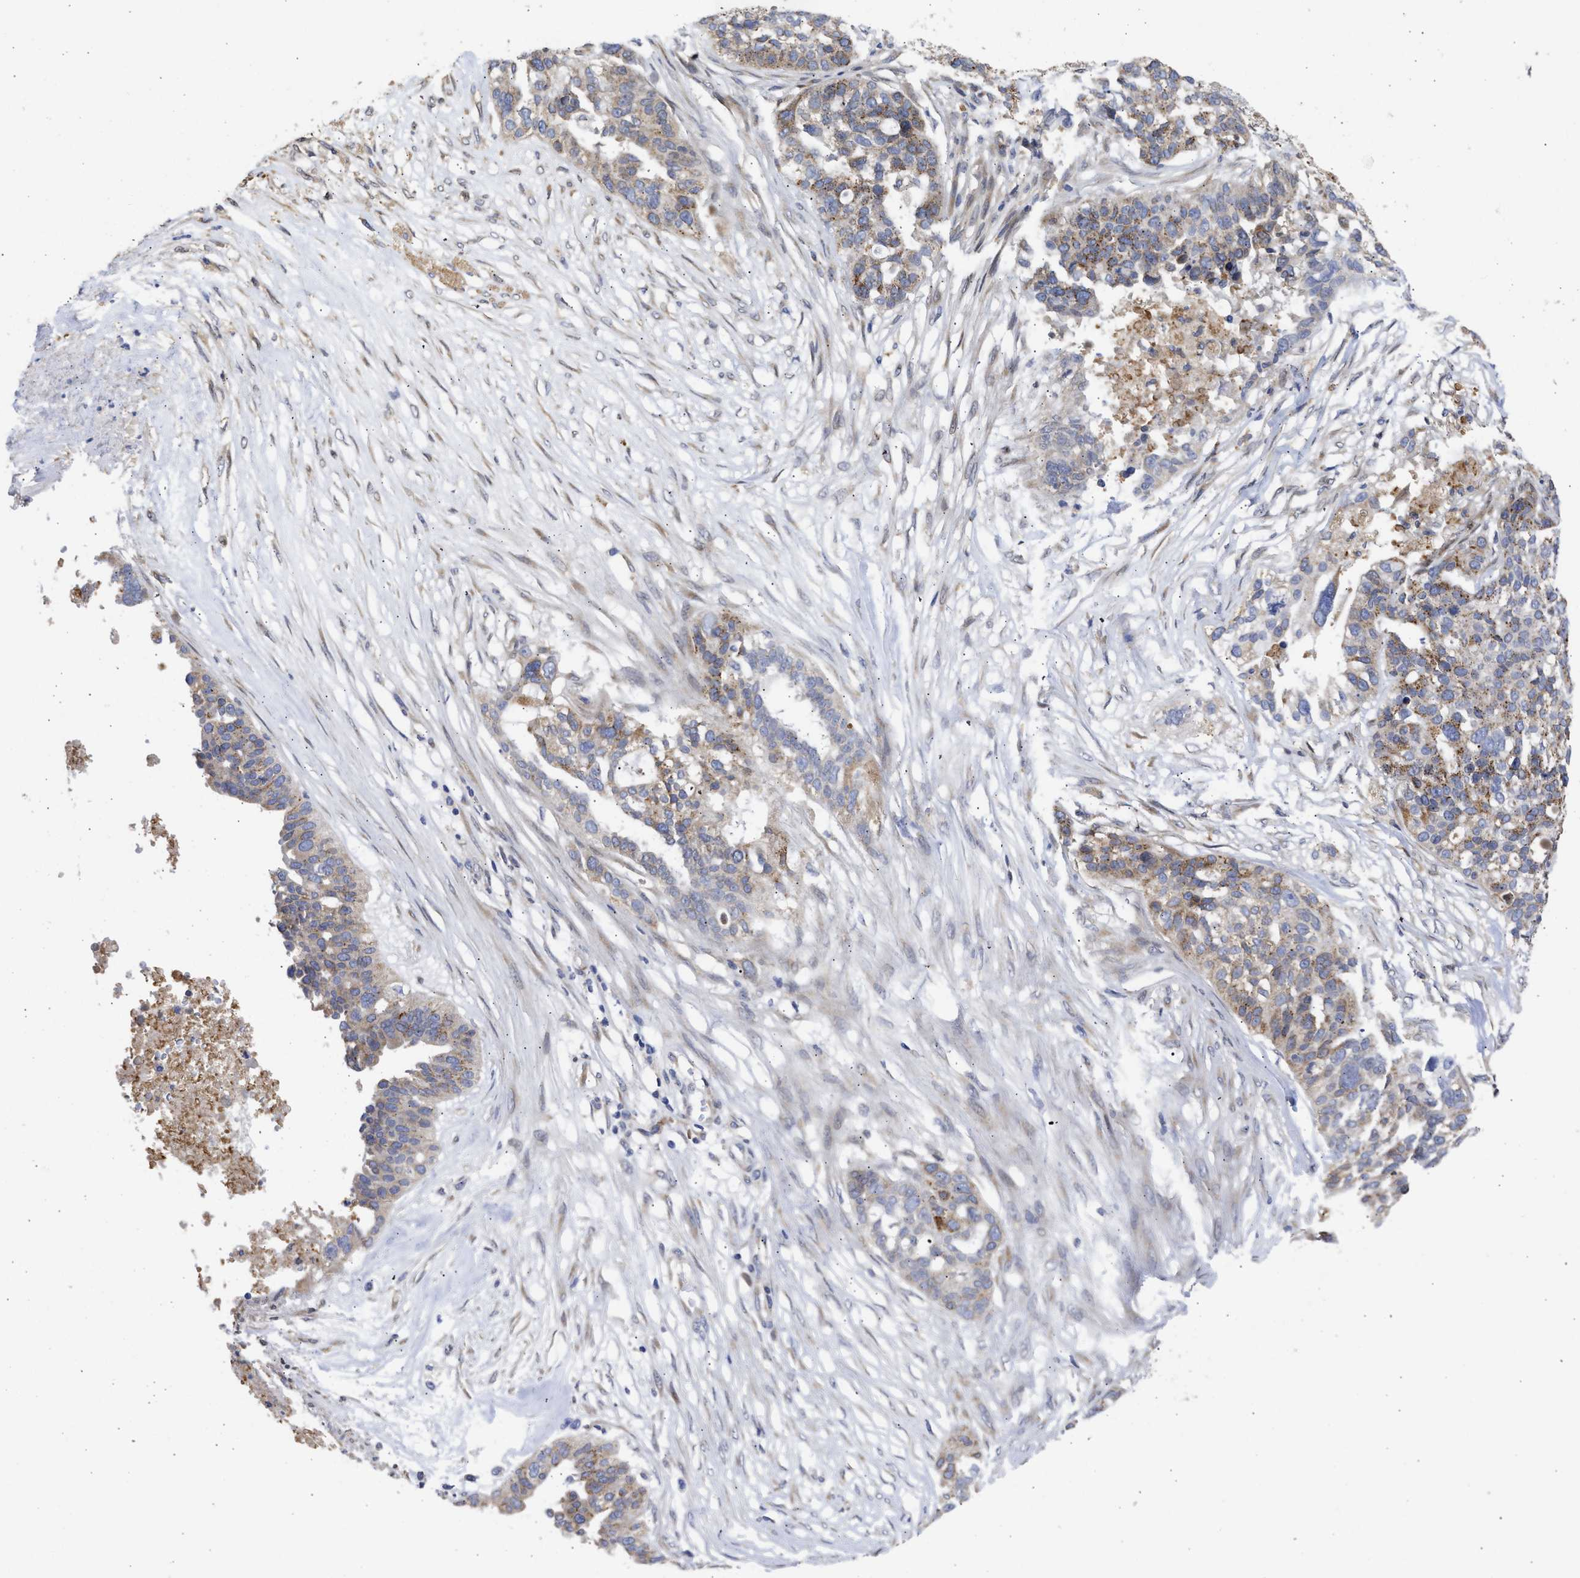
{"staining": {"intensity": "moderate", "quantity": "<25%", "location": "cytoplasmic/membranous"}, "tissue": "ovarian cancer", "cell_type": "Tumor cells", "image_type": "cancer", "snomed": [{"axis": "morphology", "description": "Cystadenocarcinoma, serous, NOS"}, {"axis": "topography", "description": "Ovary"}], "caption": "Moderate cytoplasmic/membranous protein positivity is identified in approximately <25% of tumor cells in ovarian cancer (serous cystadenocarcinoma).", "gene": "TMED1", "patient": {"sex": "female", "age": 59}}